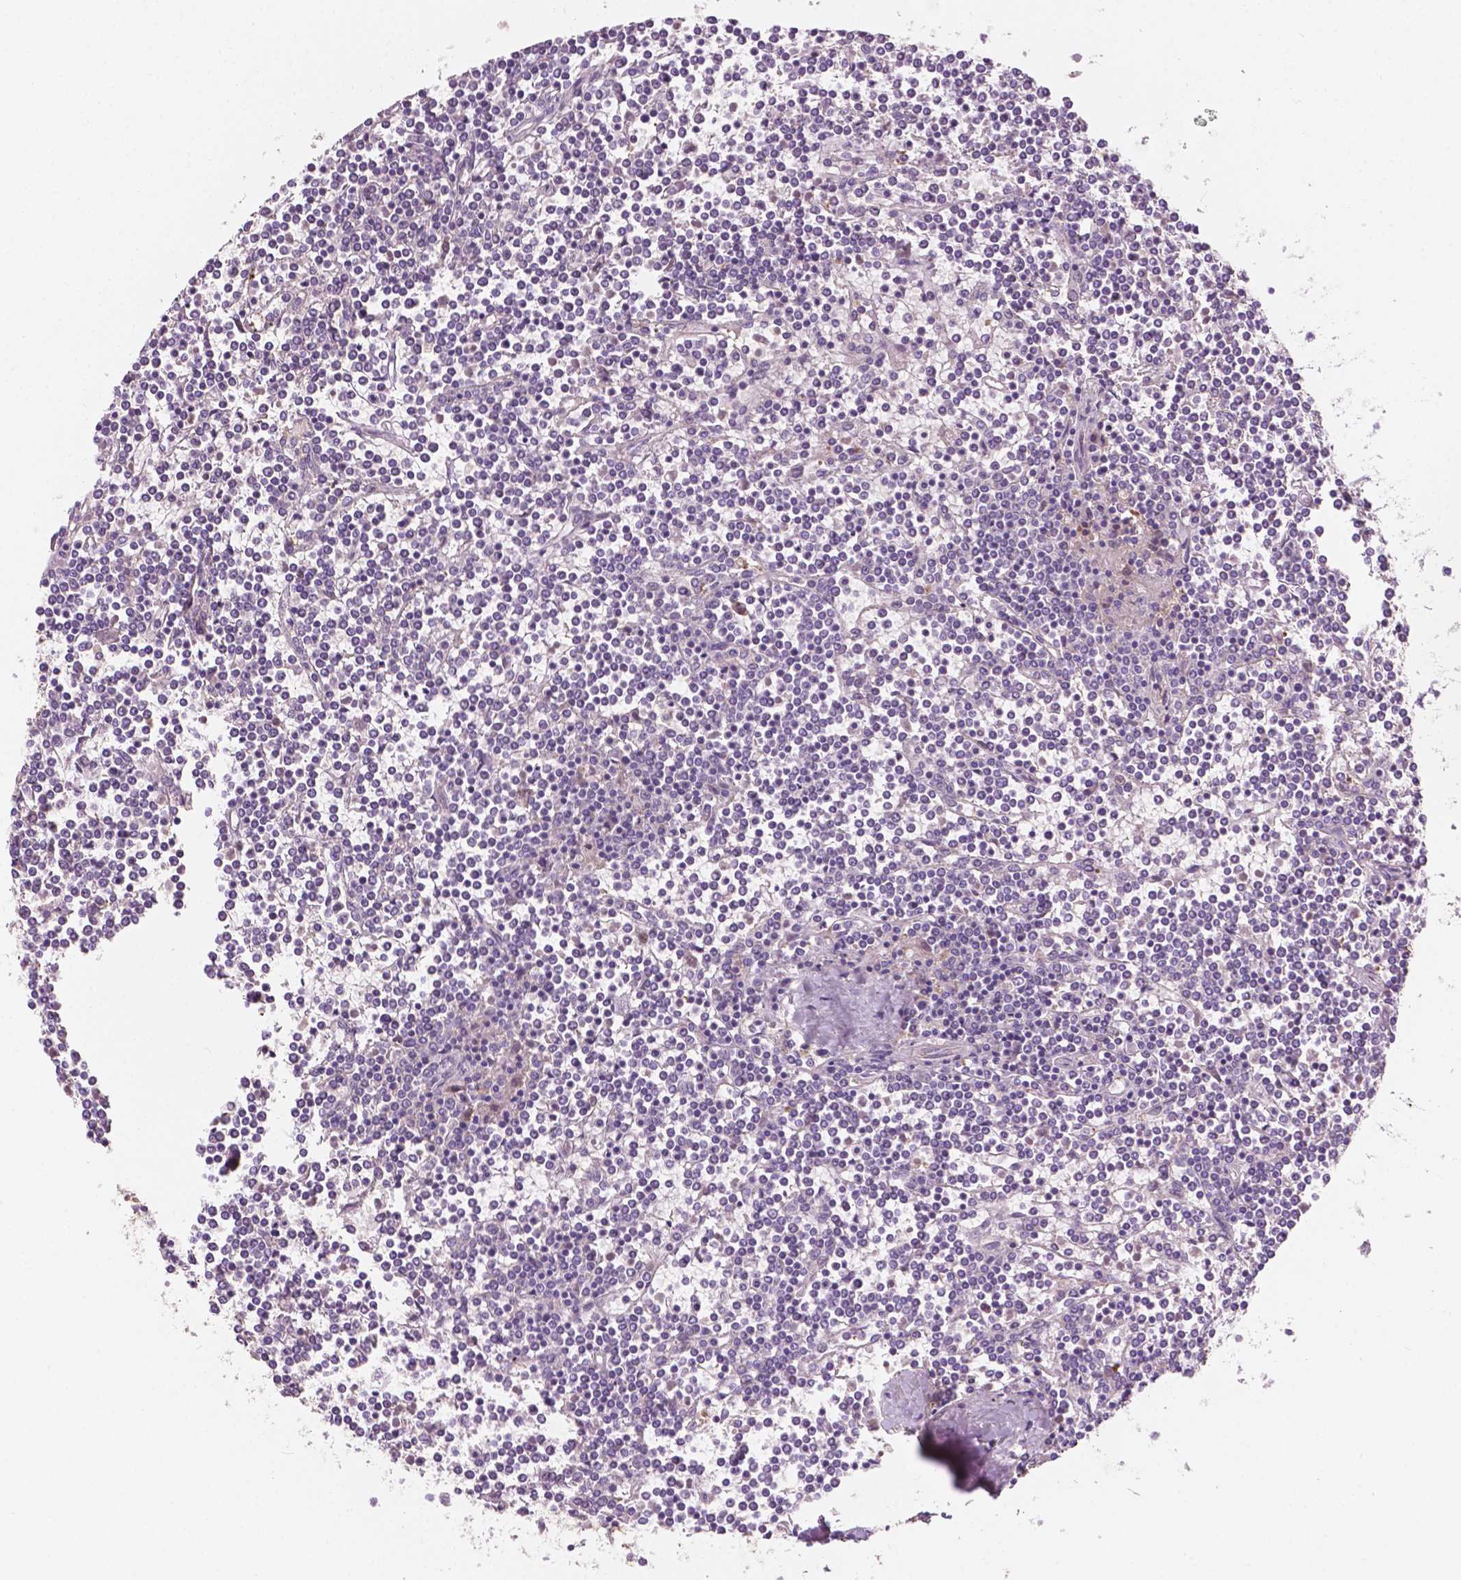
{"staining": {"intensity": "negative", "quantity": "none", "location": "none"}, "tissue": "lymphoma", "cell_type": "Tumor cells", "image_type": "cancer", "snomed": [{"axis": "morphology", "description": "Malignant lymphoma, non-Hodgkin's type, Low grade"}, {"axis": "topography", "description": "Spleen"}], "caption": "An immunohistochemistry (IHC) photomicrograph of malignant lymphoma, non-Hodgkin's type (low-grade) is shown. There is no staining in tumor cells of malignant lymphoma, non-Hodgkin's type (low-grade).", "gene": "EBAG9", "patient": {"sex": "female", "age": 19}}